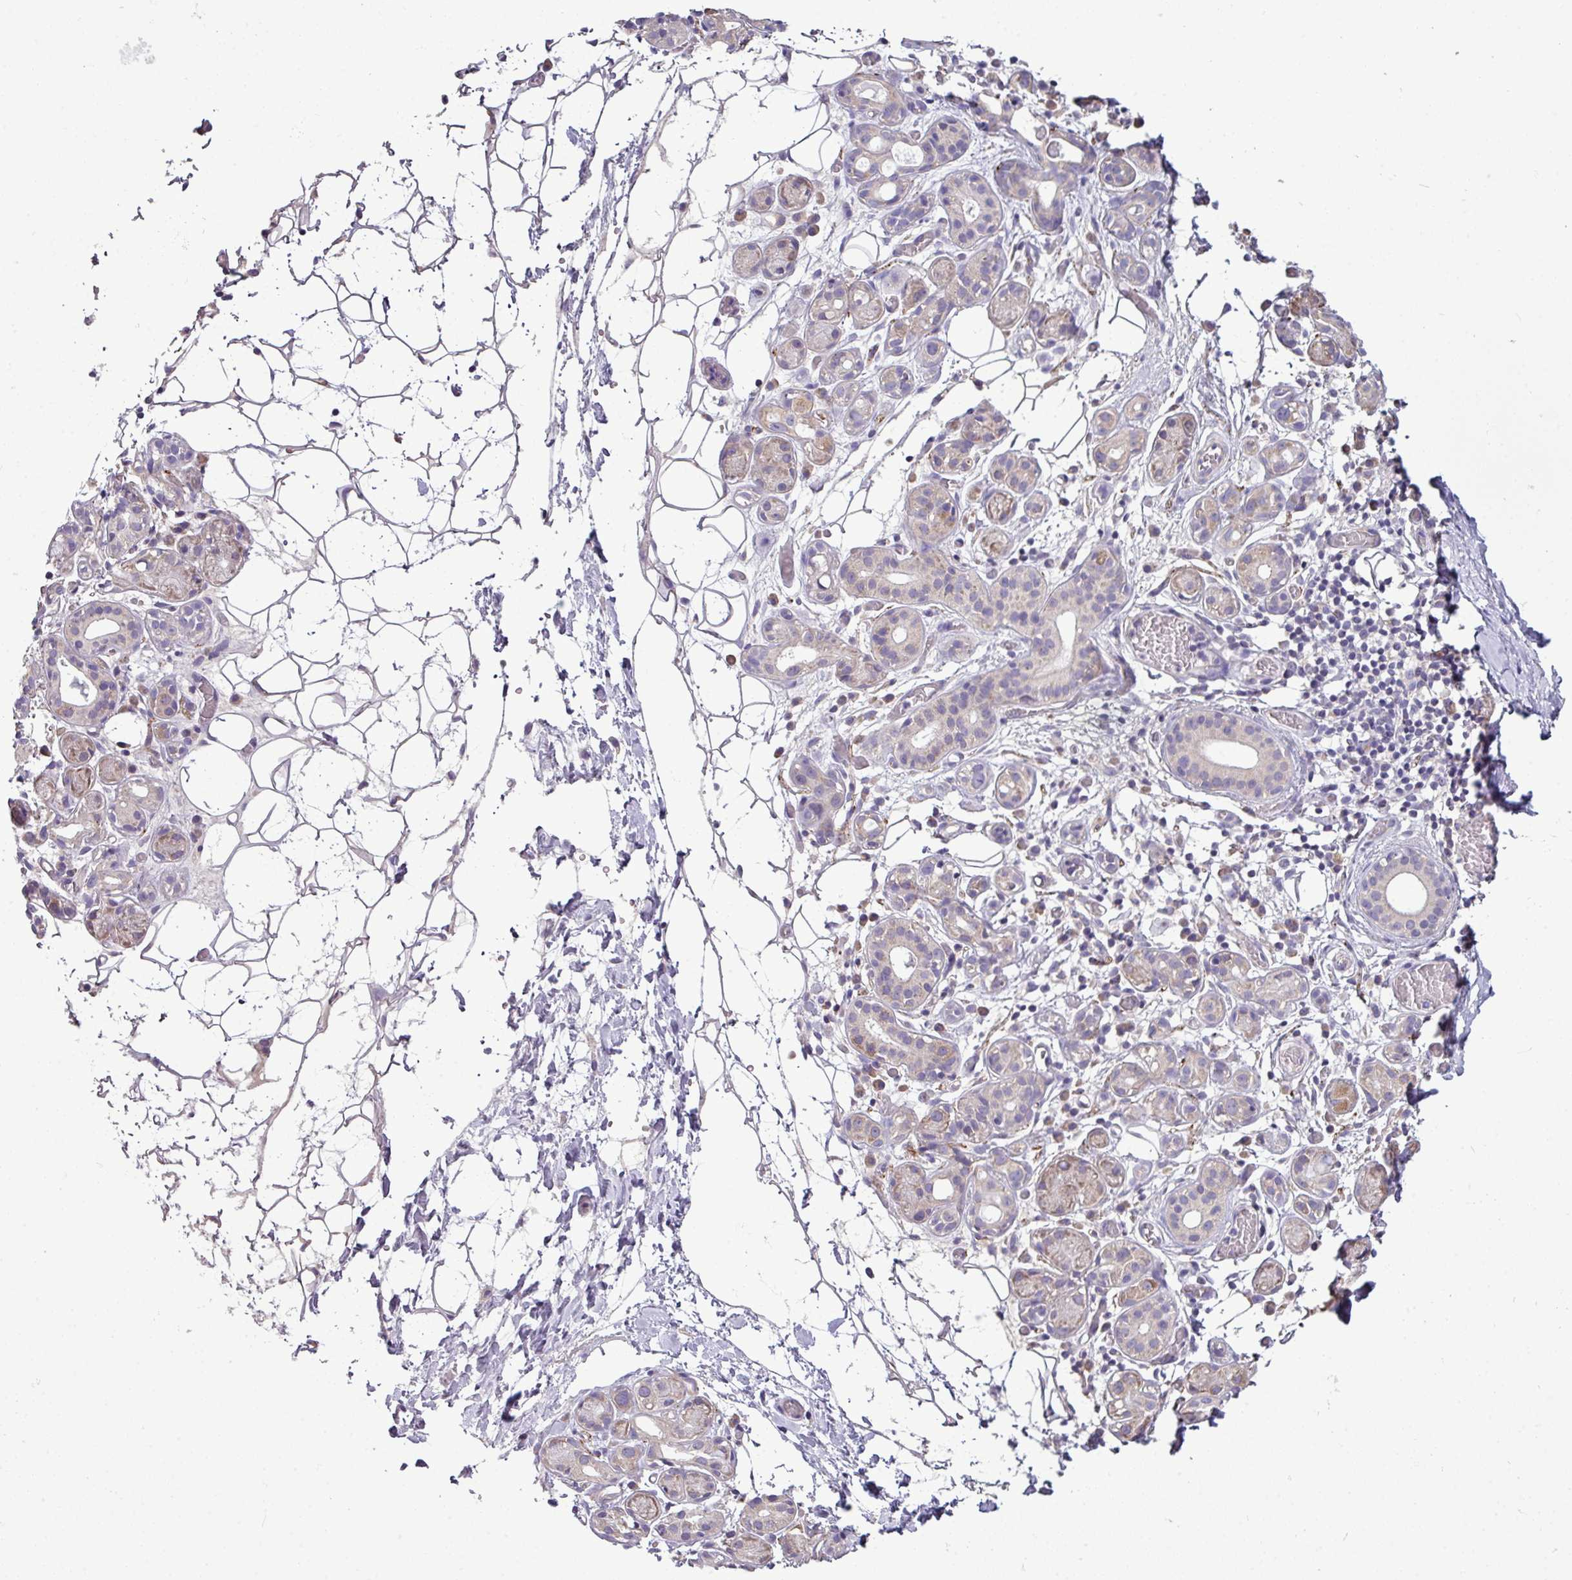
{"staining": {"intensity": "weak", "quantity": "<25%", "location": "cytoplasmic/membranous"}, "tissue": "salivary gland", "cell_type": "Glandular cells", "image_type": "normal", "snomed": [{"axis": "morphology", "description": "Normal tissue, NOS"}, {"axis": "topography", "description": "Salivary gland"}], "caption": "Image shows no significant protein expression in glandular cells of normal salivary gland. (Stains: DAB (3,3'-diaminobenzidine) IHC with hematoxylin counter stain, Microscopy: brightfield microscopy at high magnification).", "gene": "AGAP4", "patient": {"sex": "male", "age": 82}}